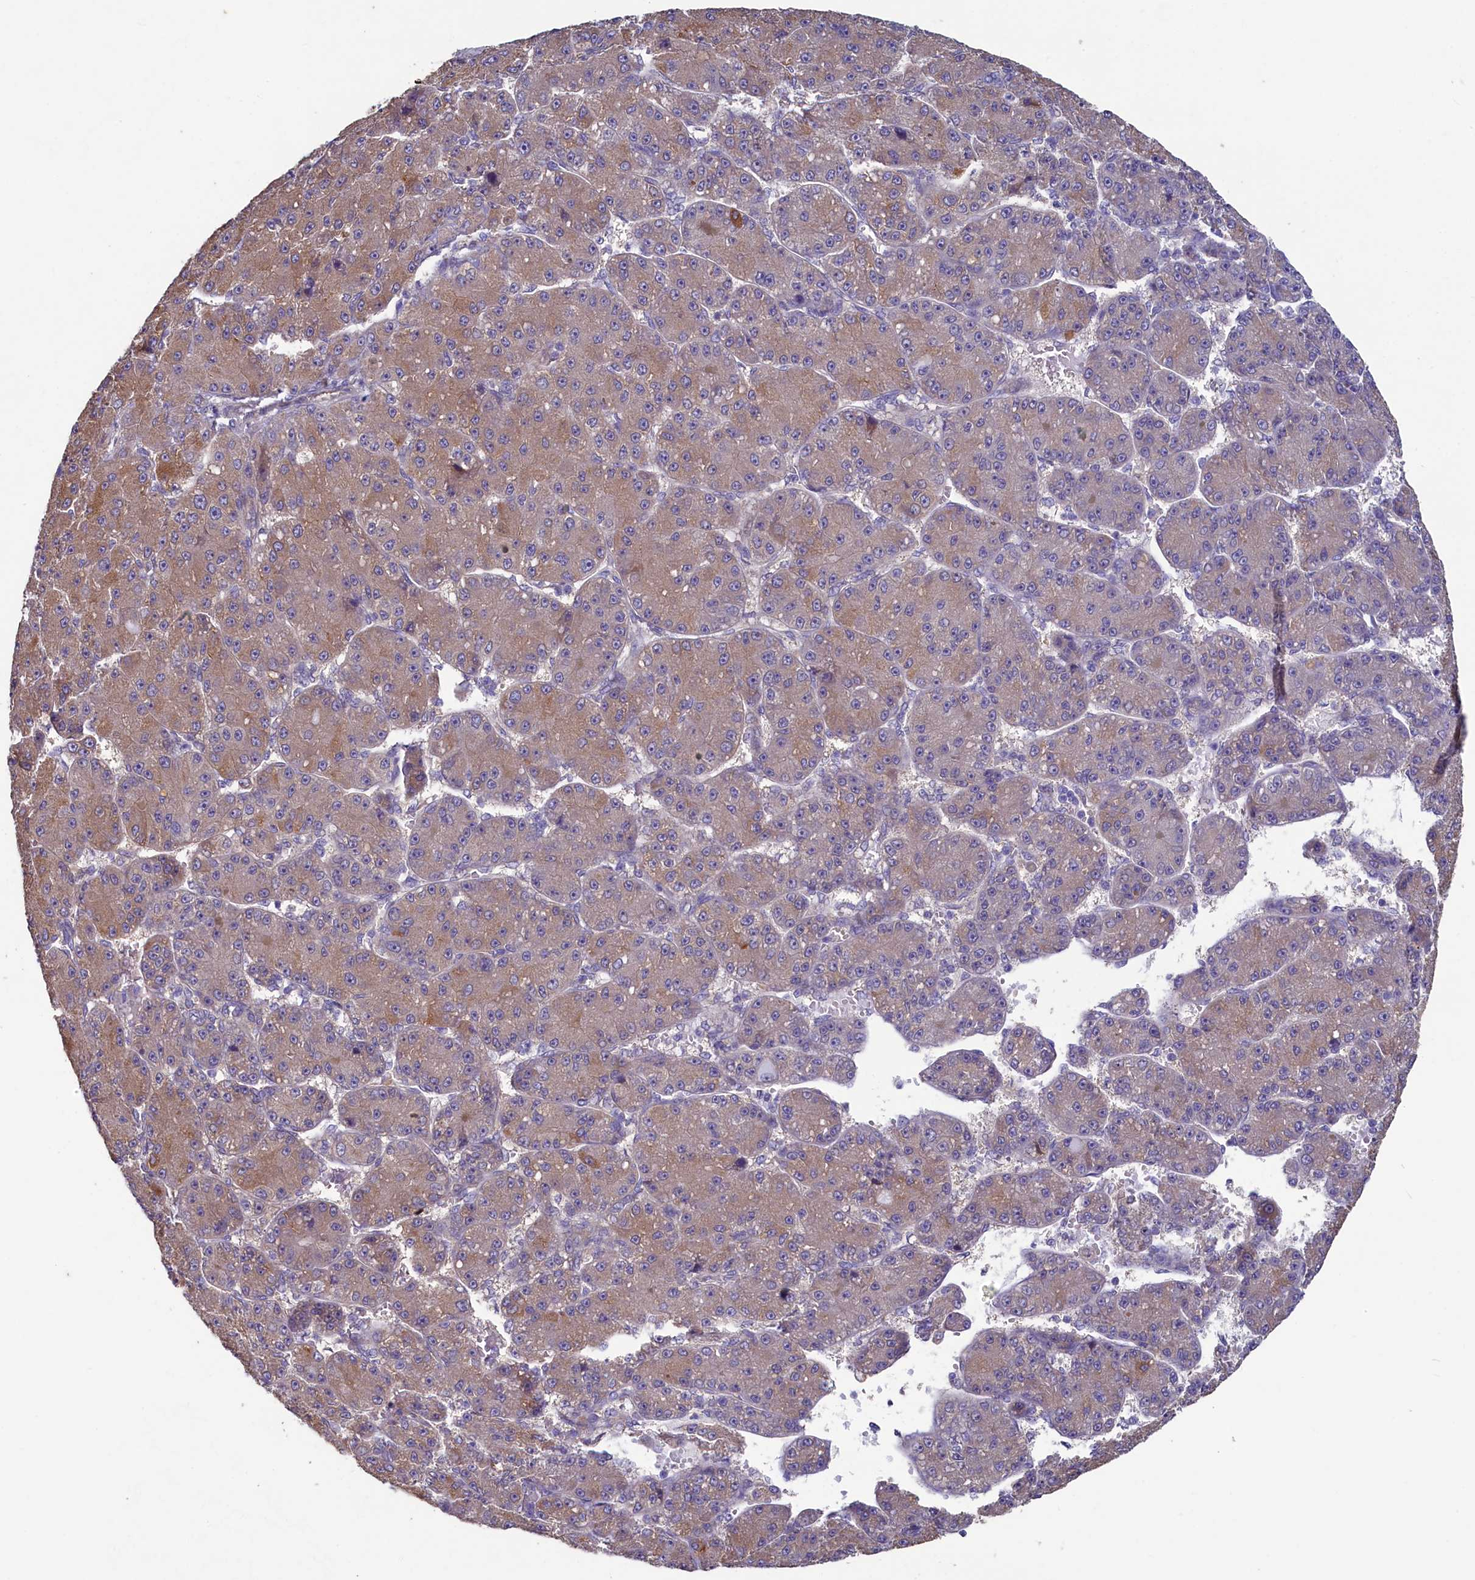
{"staining": {"intensity": "moderate", "quantity": ">75%", "location": "cytoplasmic/membranous"}, "tissue": "liver cancer", "cell_type": "Tumor cells", "image_type": "cancer", "snomed": [{"axis": "morphology", "description": "Carcinoma, Hepatocellular, NOS"}, {"axis": "topography", "description": "Liver"}], "caption": "This image exhibits liver hepatocellular carcinoma stained with IHC to label a protein in brown. The cytoplasmic/membranous of tumor cells show moderate positivity for the protein. Nuclei are counter-stained blue.", "gene": "SPATA2L", "patient": {"sex": "male", "age": 67}}